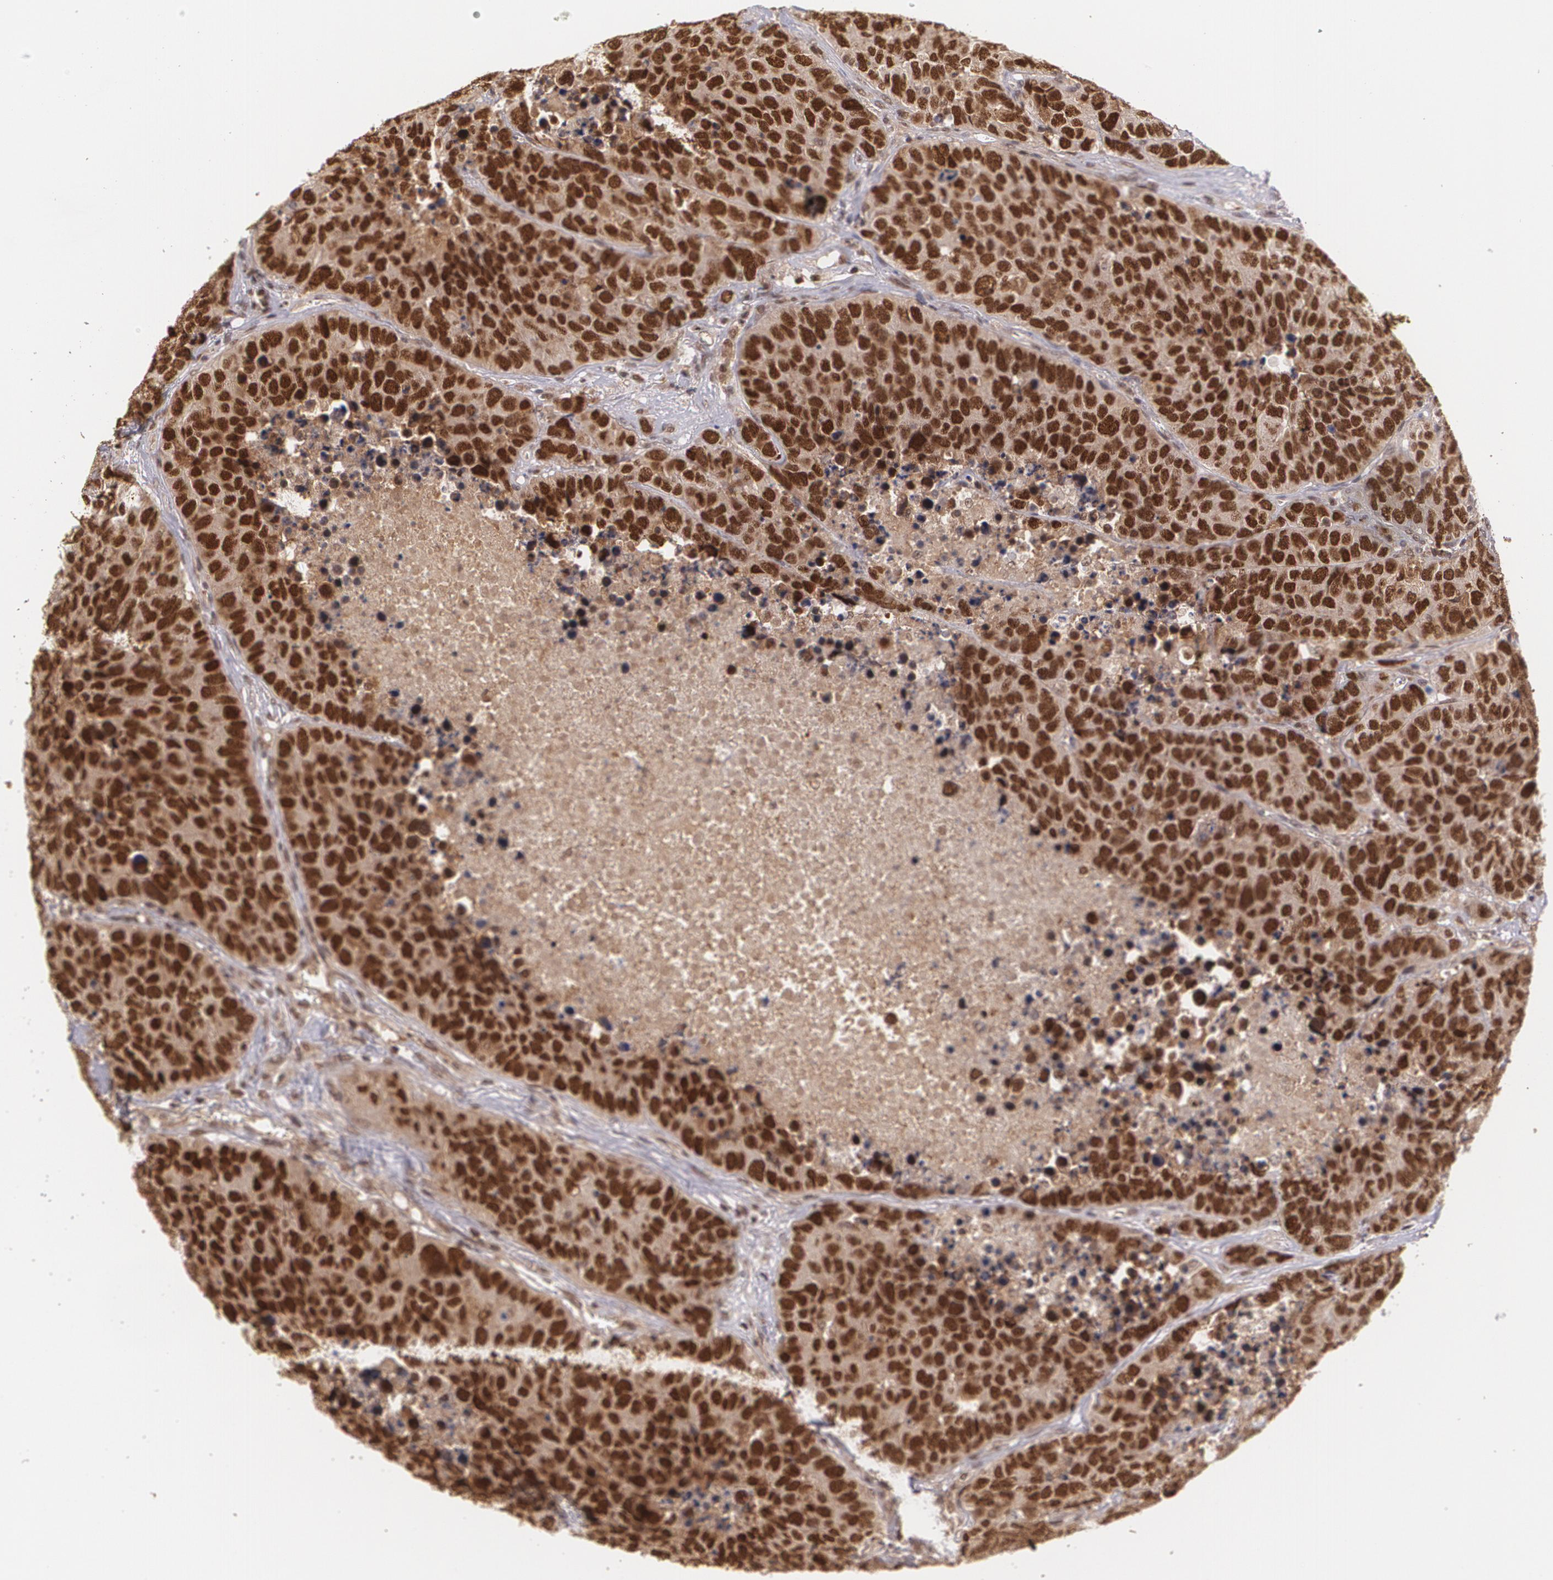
{"staining": {"intensity": "strong", "quantity": ">75%", "location": "cytoplasmic/membranous,nuclear"}, "tissue": "carcinoid", "cell_type": "Tumor cells", "image_type": "cancer", "snomed": [{"axis": "morphology", "description": "Carcinoid, malignant, NOS"}, {"axis": "topography", "description": "Lung"}], "caption": "Carcinoid (malignant) stained for a protein (brown) exhibits strong cytoplasmic/membranous and nuclear positive staining in about >75% of tumor cells.", "gene": "CUL2", "patient": {"sex": "male", "age": 60}}